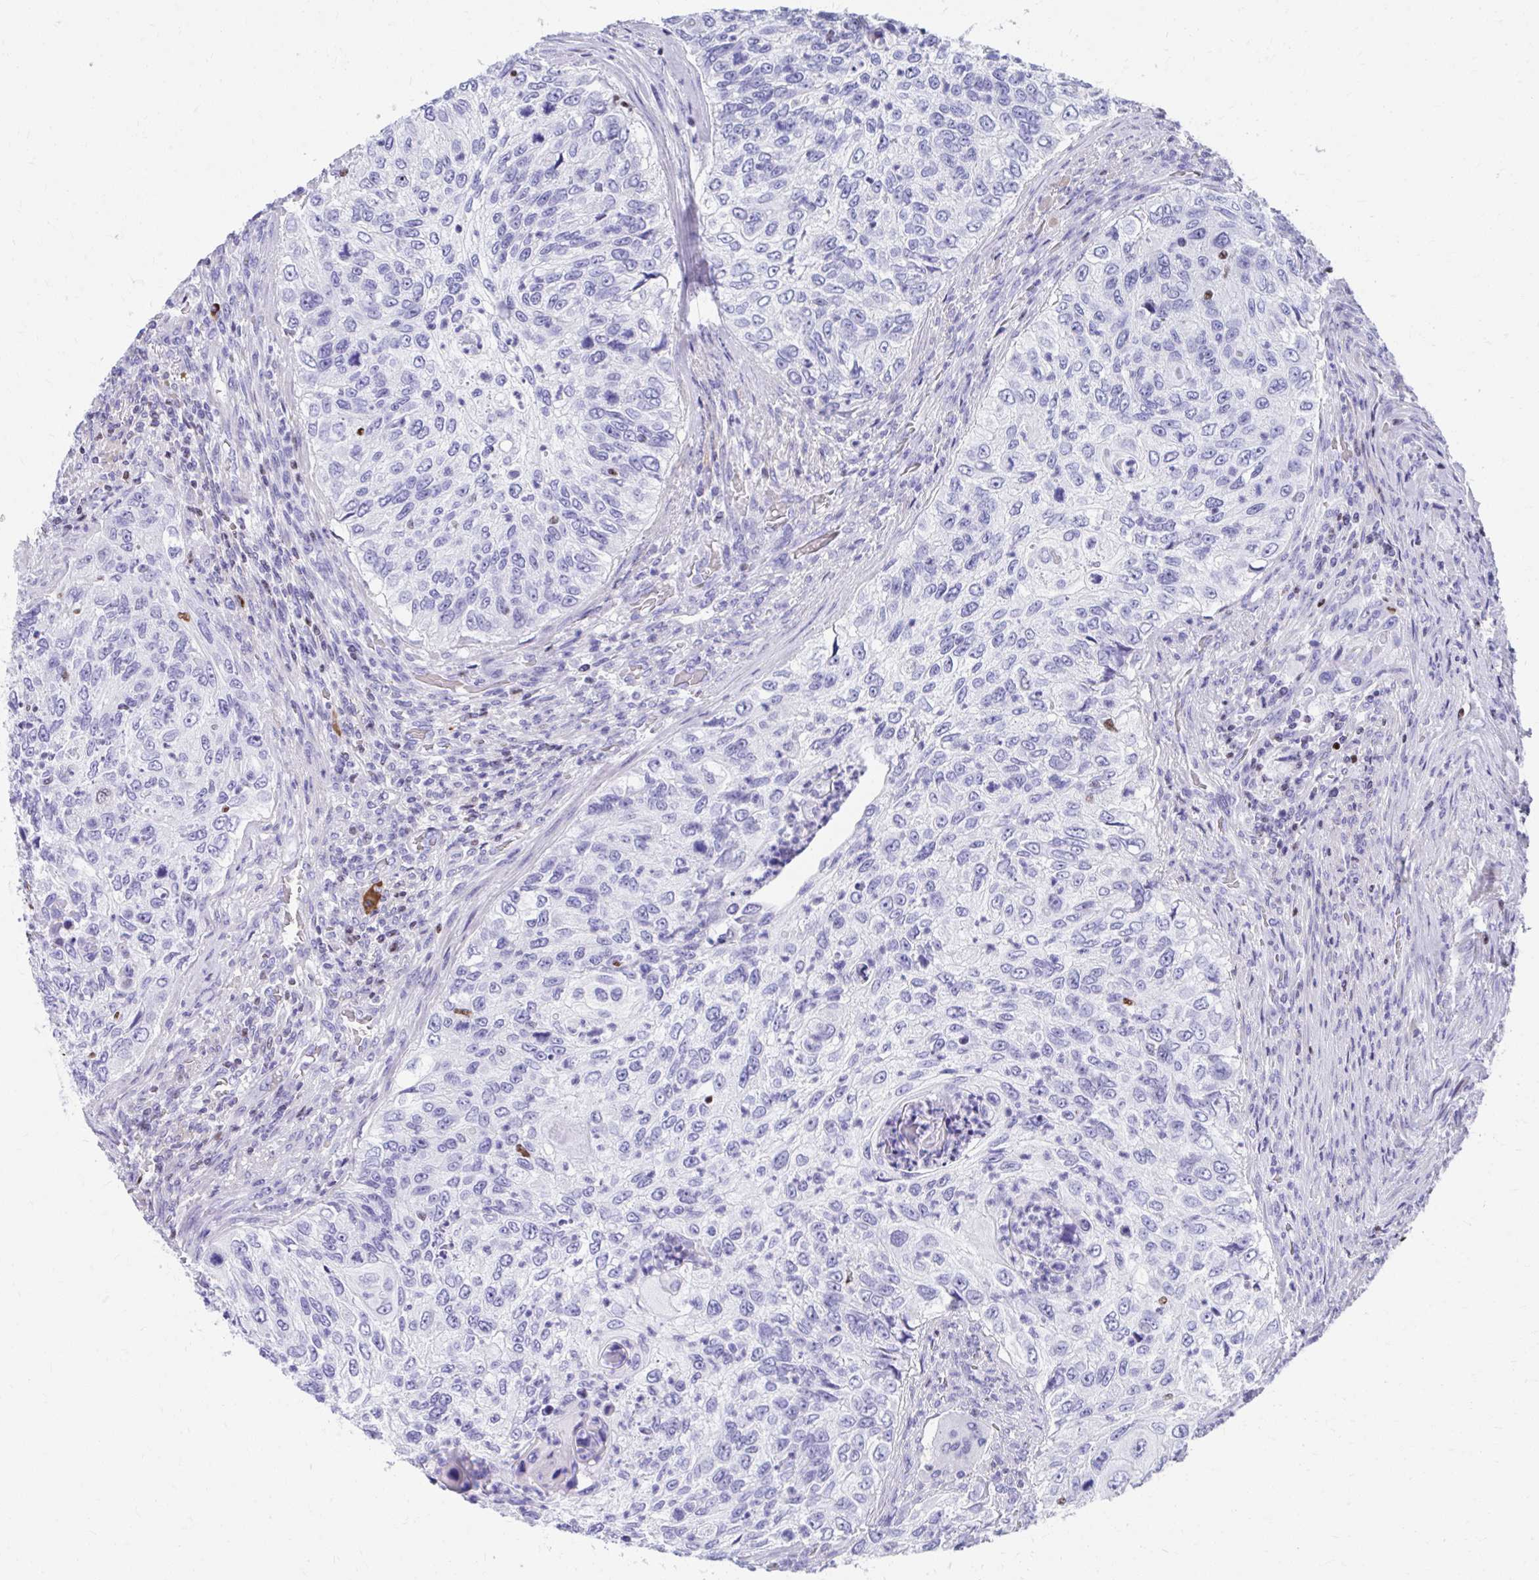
{"staining": {"intensity": "negative", "quantity": "none", "location": "none"}, "tissue": "urothelial cancer", "cell_type": "Tumor cells", "image_type": "cancer", "snomed": [{"axis": "morphology", "description": "Urothelial carcinoma, High grade"}, {"axis": "topography", "description": "Urinary bladder"}], "caption": "Urothelial cancer stained for a protein using immunohistochemistry (IHC) shows no positivity tumor cells.", "gene": "RUNX3", "patient": {"sex": "female", "age": 60}}